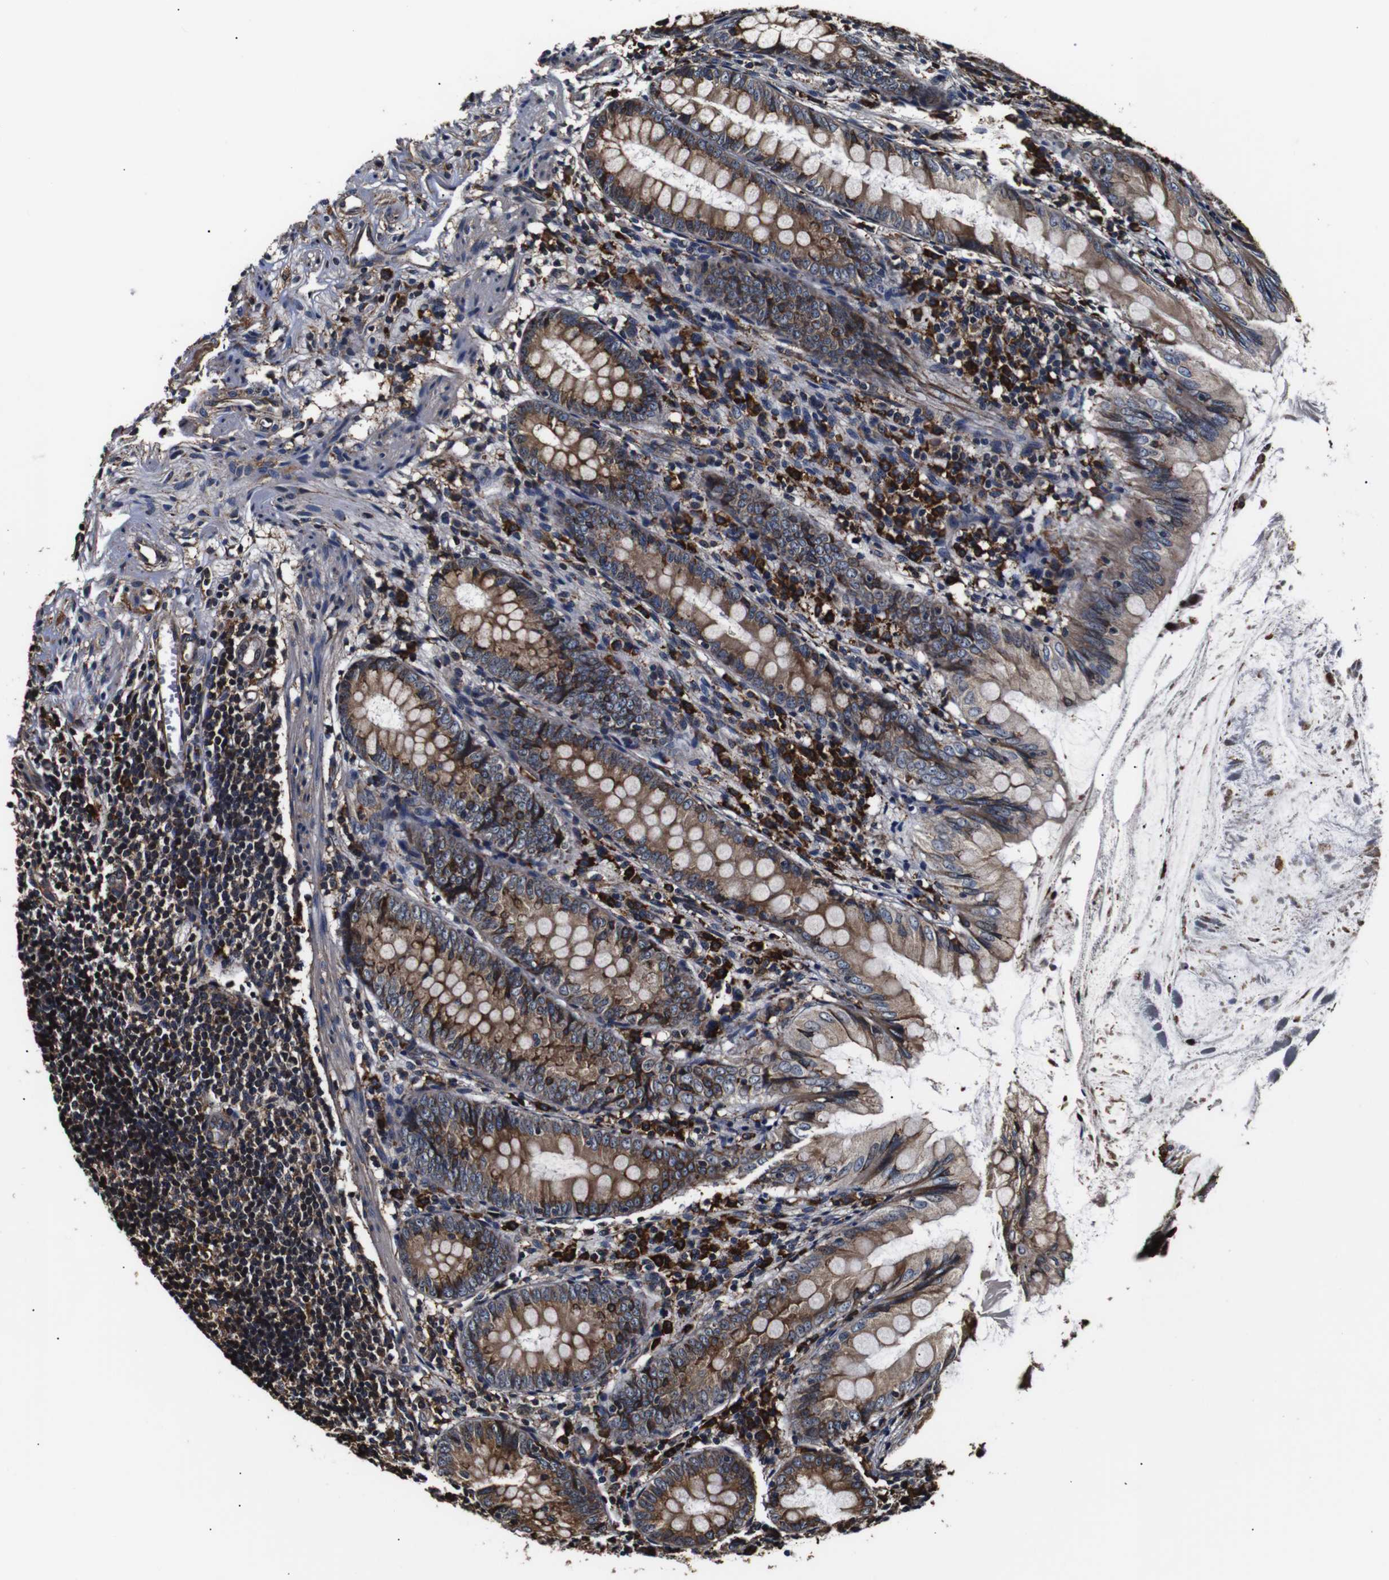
{"staining": {"intensity": "moderate", "quantity": ">75%", "location": "cytoplasmic/membranous"}, "tissue": "appendix", "cell_type": "Glandular cells", "image_type": "normal", "snomed": [{"axis": "morphology", "description": "Normal tissue, NOS"}, {"axis": "topography", "description": "Appendix"}], "caption": "Protein staining by immunohistochemistry (IHC) exhibits moderate cytoplasmic/membranous positivity in about >75% of glandular cells in normal appendix. Immunohistochemistry (ihc) stains the protein in brown and the nuclei are stained blue.", "gene": "HHIP", "patient": {"sex": "female", "age": 77}}